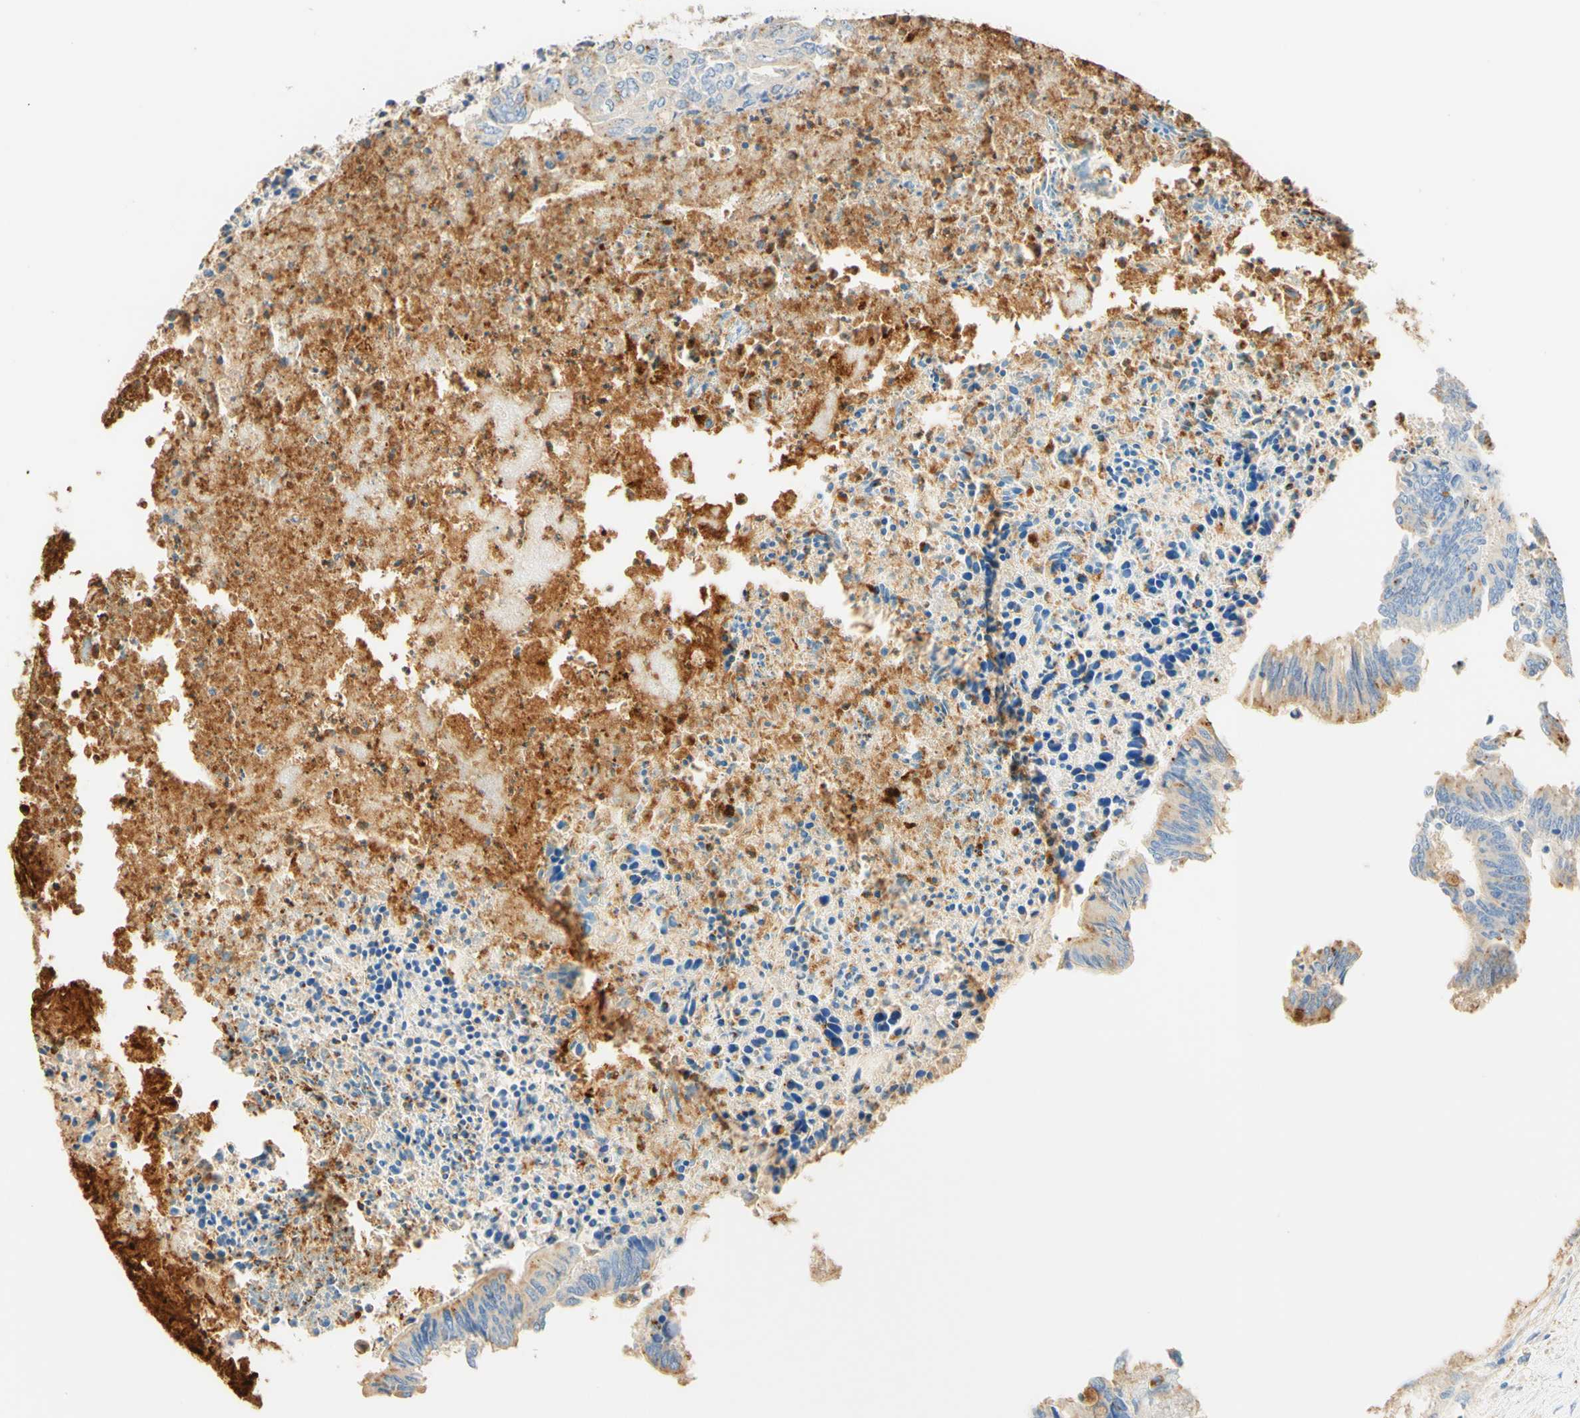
{"staining": {"intensity": "weak", "quantity": "25%-75%", "location": "cytoplasmic/membranous"}, "tissue": "colorectal cancer", "cell_type": "Tumor cells", "image_type": "cancer", "snomed": [{"axis": "morphology", "description": "Adenocarcinoma, NOS"}, {"axis": "topography", "description": "Rectum"}], "caption": "Immunohistochemistry (IHC) staining of colorectal adenocarcinoma, which shows low levels of weak cytoplasmic/membranous expression in about 25%-75% of tumor cells indicating weak cytoplasmic/membranous protein expression. The staining was performed using DAB (3,3'-diaminobenzidine) (brown) for protein detection and nuclei were counterstained in hematoxylin (blue).", "gene": "CD63", "patient": {"sex": "male", "age": 63}}